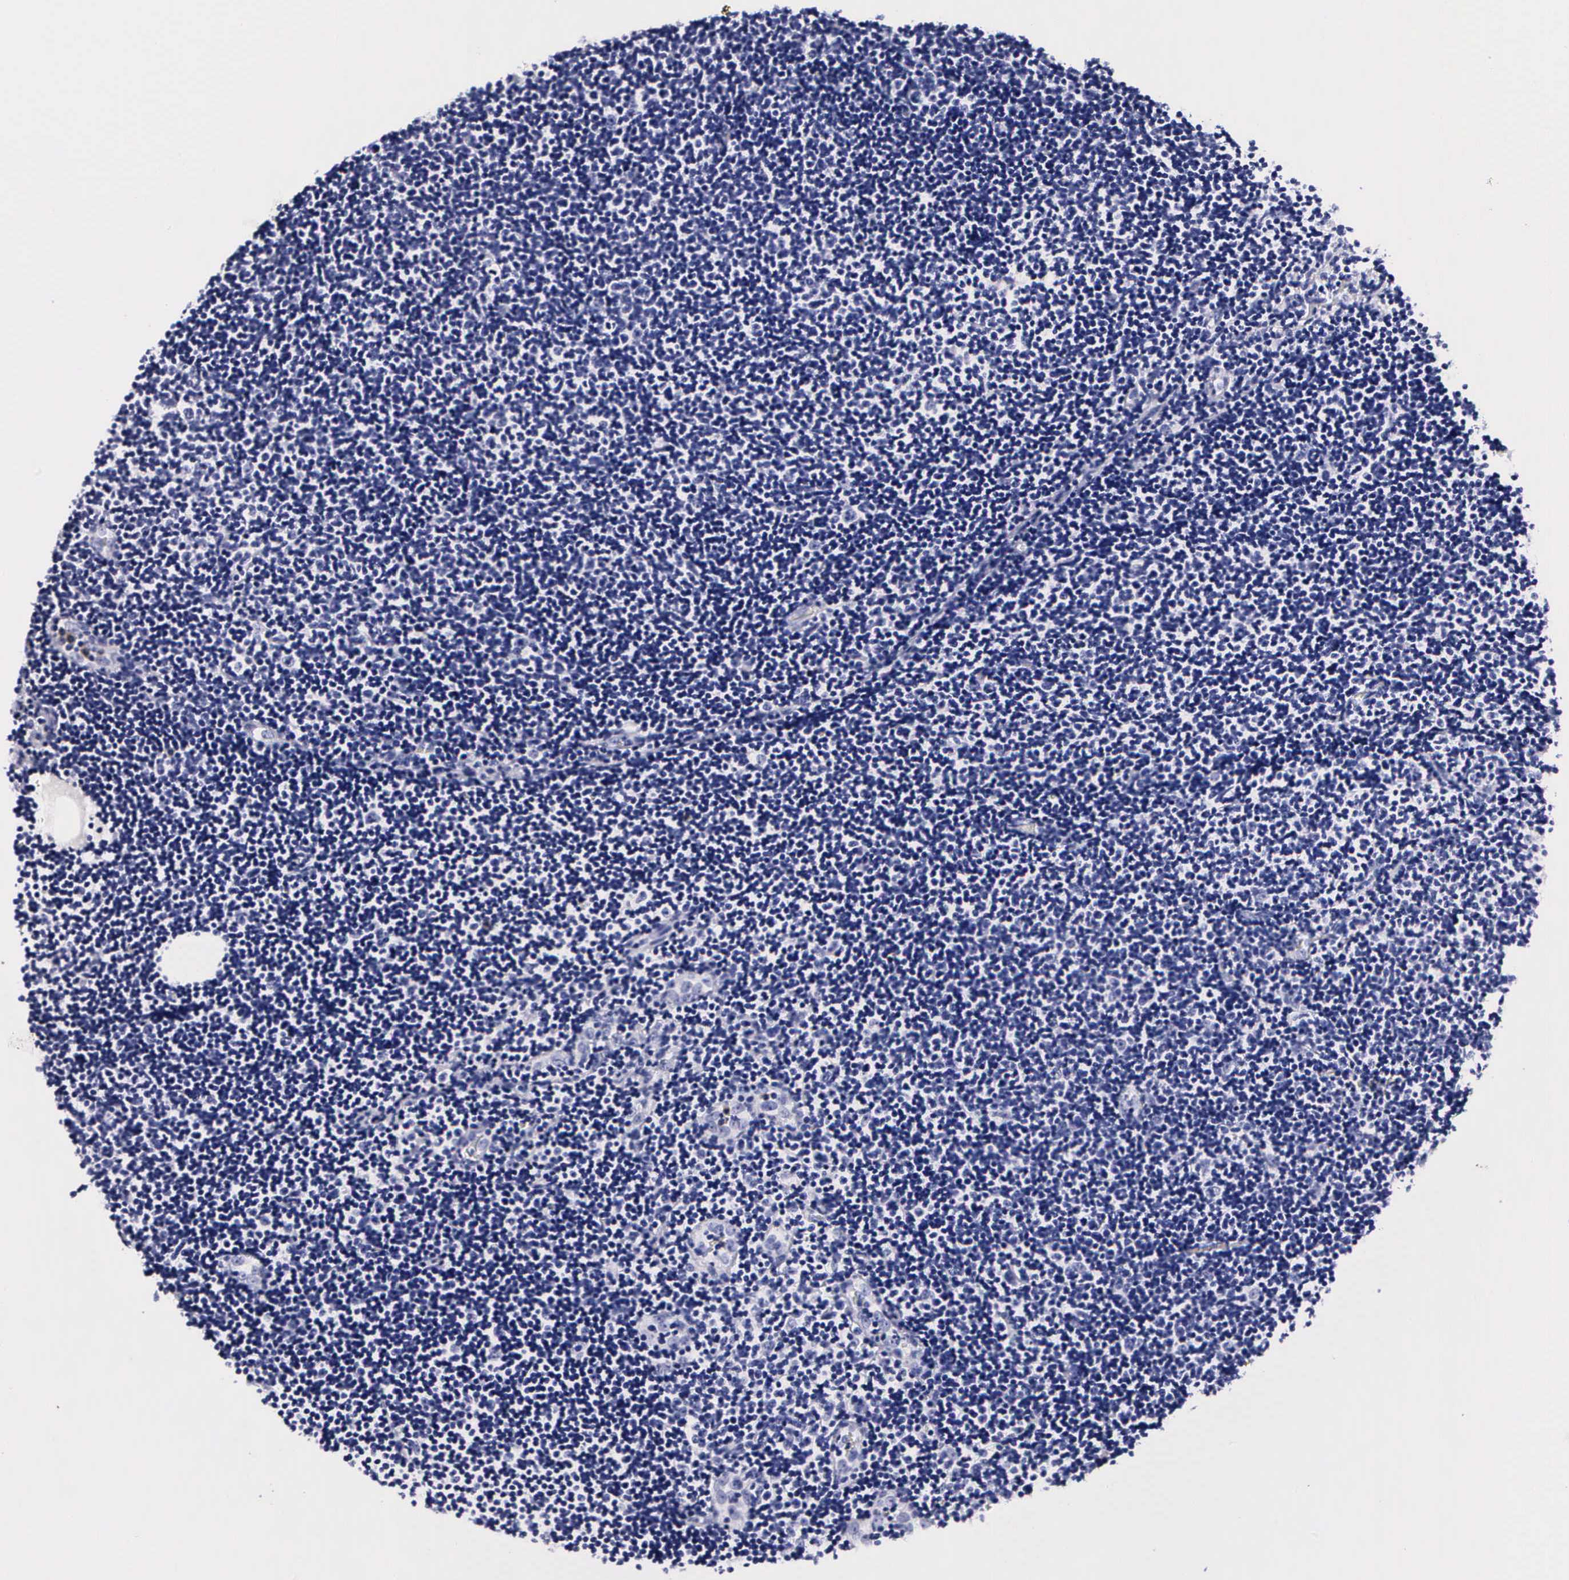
{"staining": {"intensity": "negative", "quantity": "none", "location": "none"}, "tissue": "lymphoma", "cell_type": "Tumor cells", "image_type": "cancer", "snomed": [{"axis": "morphology", "description": "Malignant lymphoma, non-Hodgkin's type, Low grade"}, {"axis": "topography", "description": "Lymph node"}], "caption": "A high-resolution photomicrograph shows immunohistochemistry staining of malignant lymphoma, non-Hodgkin's type (low-grade), which exhibits no significant positivity in tumor cells.", "gene": "RNASE6", "patient": {"sex": "male", "age": 49}}